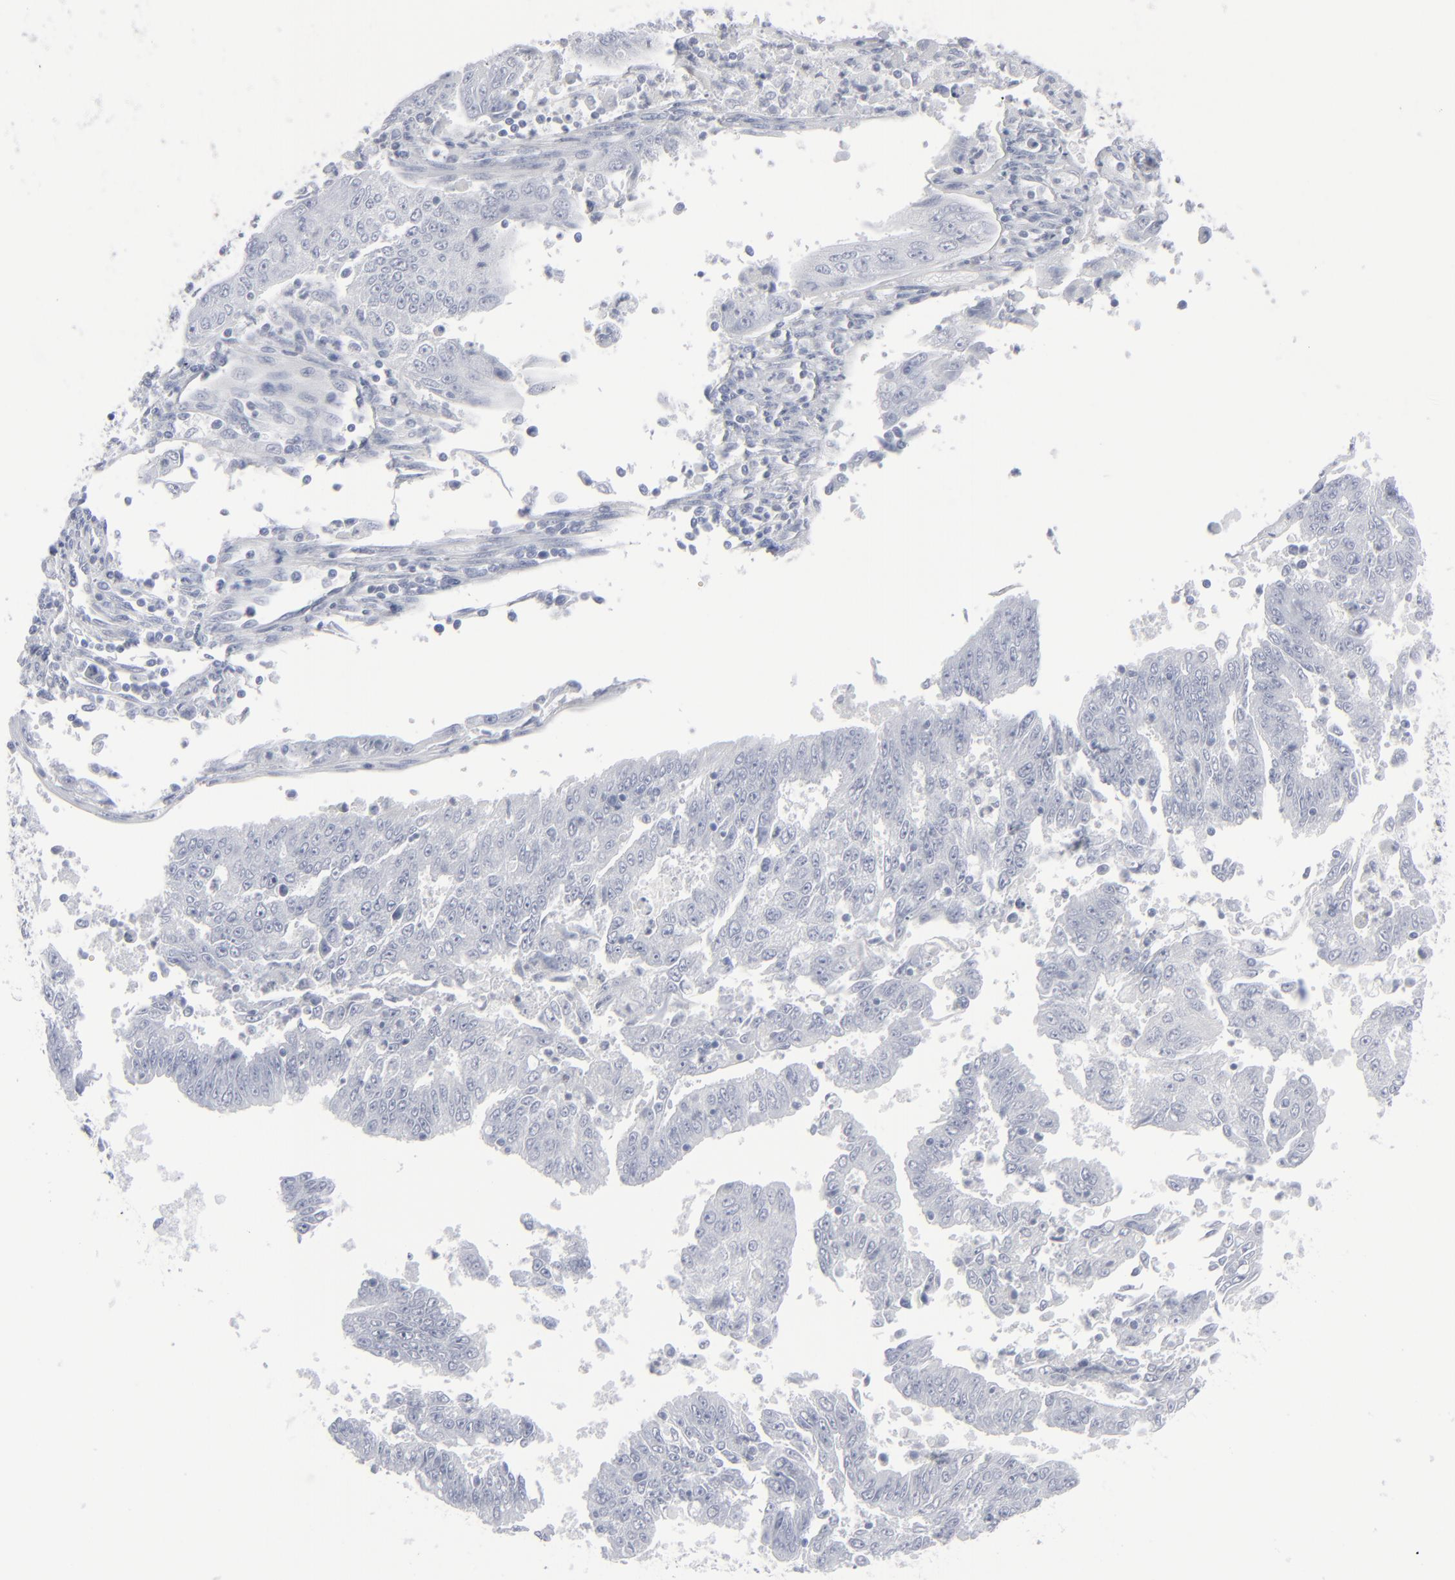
{"staining": {"intensity": "negative", "quantity": "none", "location": "none"}, "tissue": "endometrial cancer", "cell_type": "Tumor cells", "image_type": "cancer", "snomed": [{"axis": "morphology", "description": "Adenocarcinoma, NOS"}, {"axis": "topography", "description": "Endometrium"}], "caption": "Photomicrograph shows no protein positivity in tumor cells of endometrial cancer (adenocarcinoma) tissue.", "gene": "MSLN", "patient": {"sex": "female", "age": 42}}